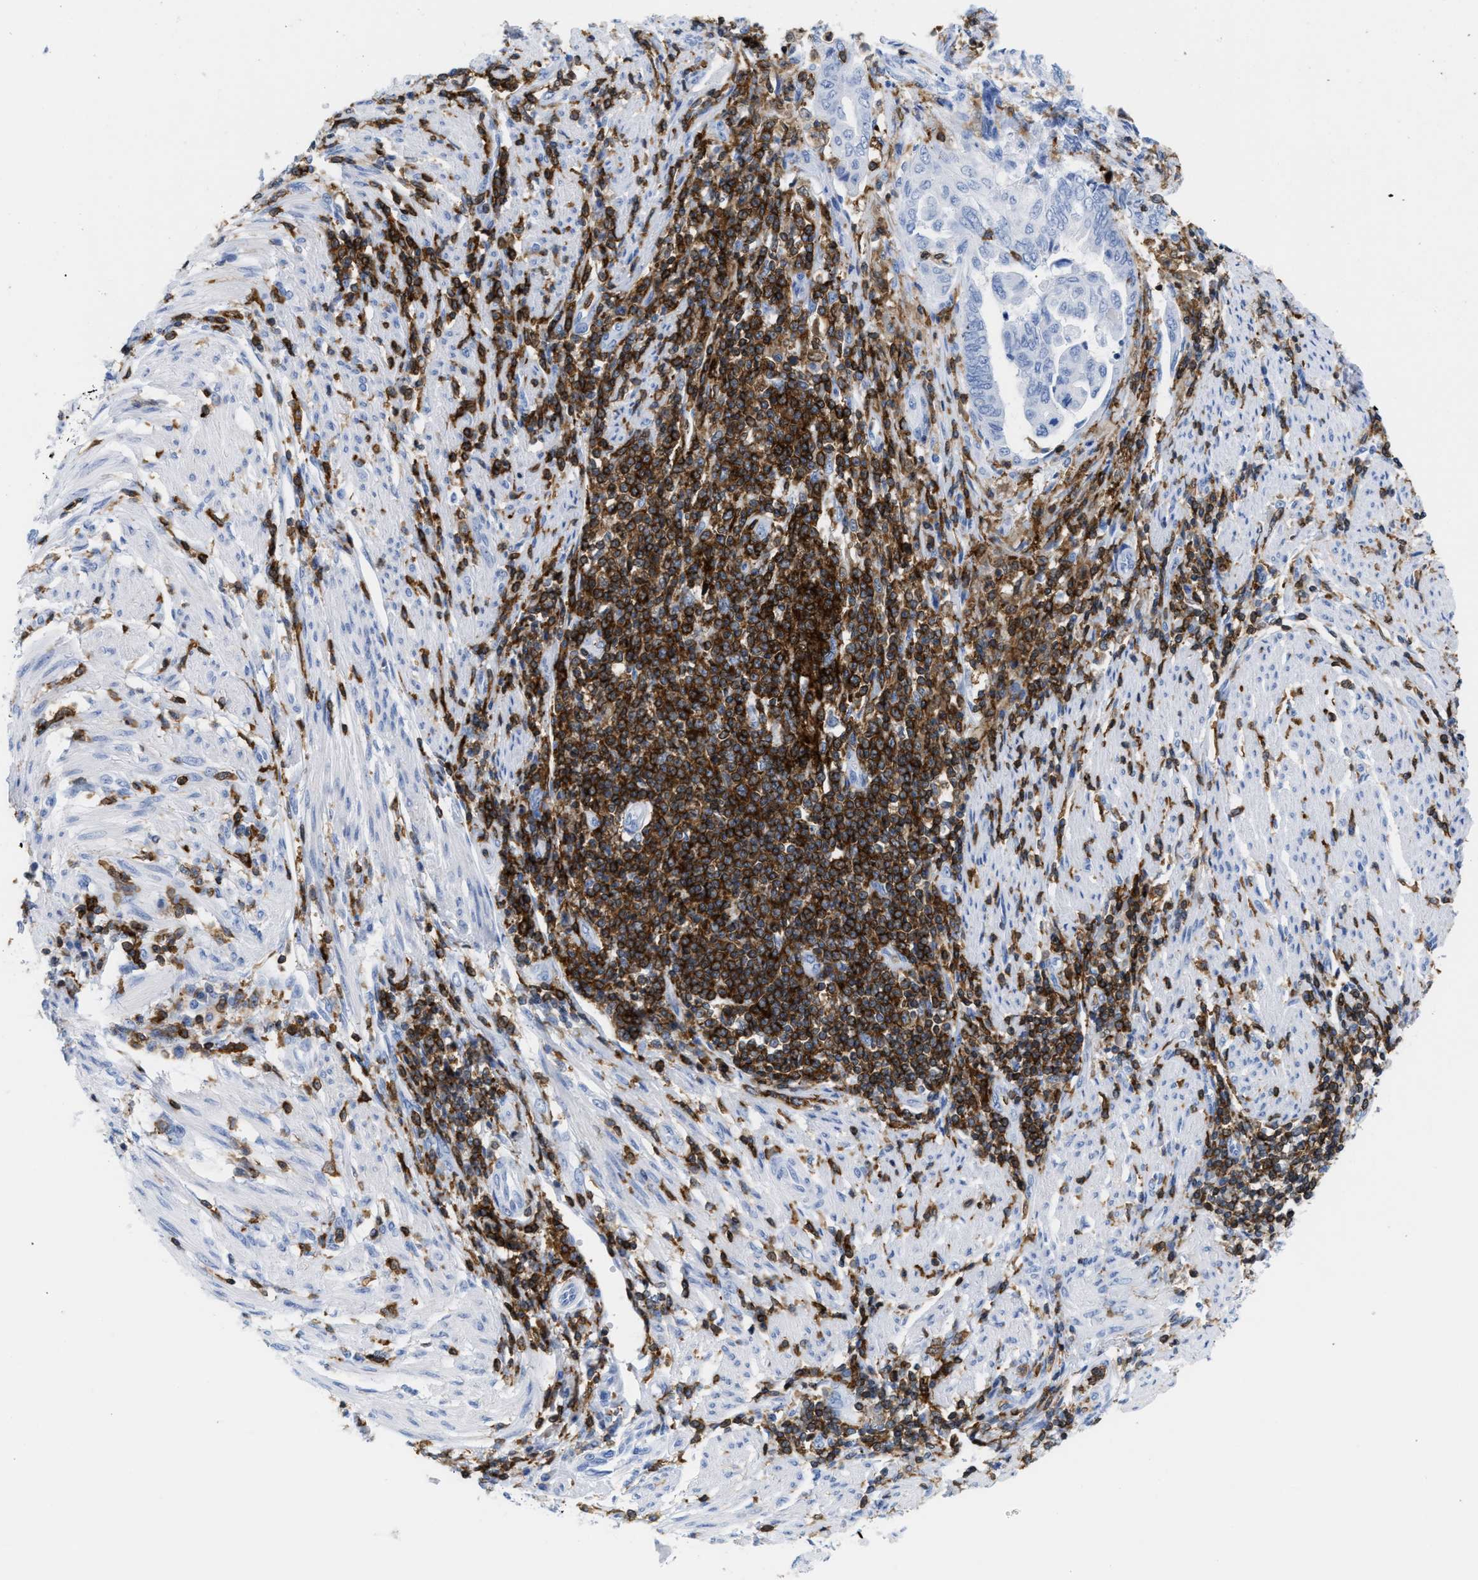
{"staining": {"intensity": "negative", "quantity": "none", "location": "none"}, "tissue": "endometrial cancer", "cell_type": "Tumor cells", "image_type": "cancer", "snomed": [{"axis": "morphology", "description": "Adenocarcinoma, NOS"}, {"axis": "topography", "description": "Uterus"}, {"axis": "topography", "description": "Endometrium"}], "caption": "High power microscopy image of an IHC micrograph of adenocarcinoma (endometrial), revealing no significant expression in tumor cells. (IHC, brightfield microscopy, high magnification).", "gene": "LCP1", "patient": {"sex": "female", "age": 70}}